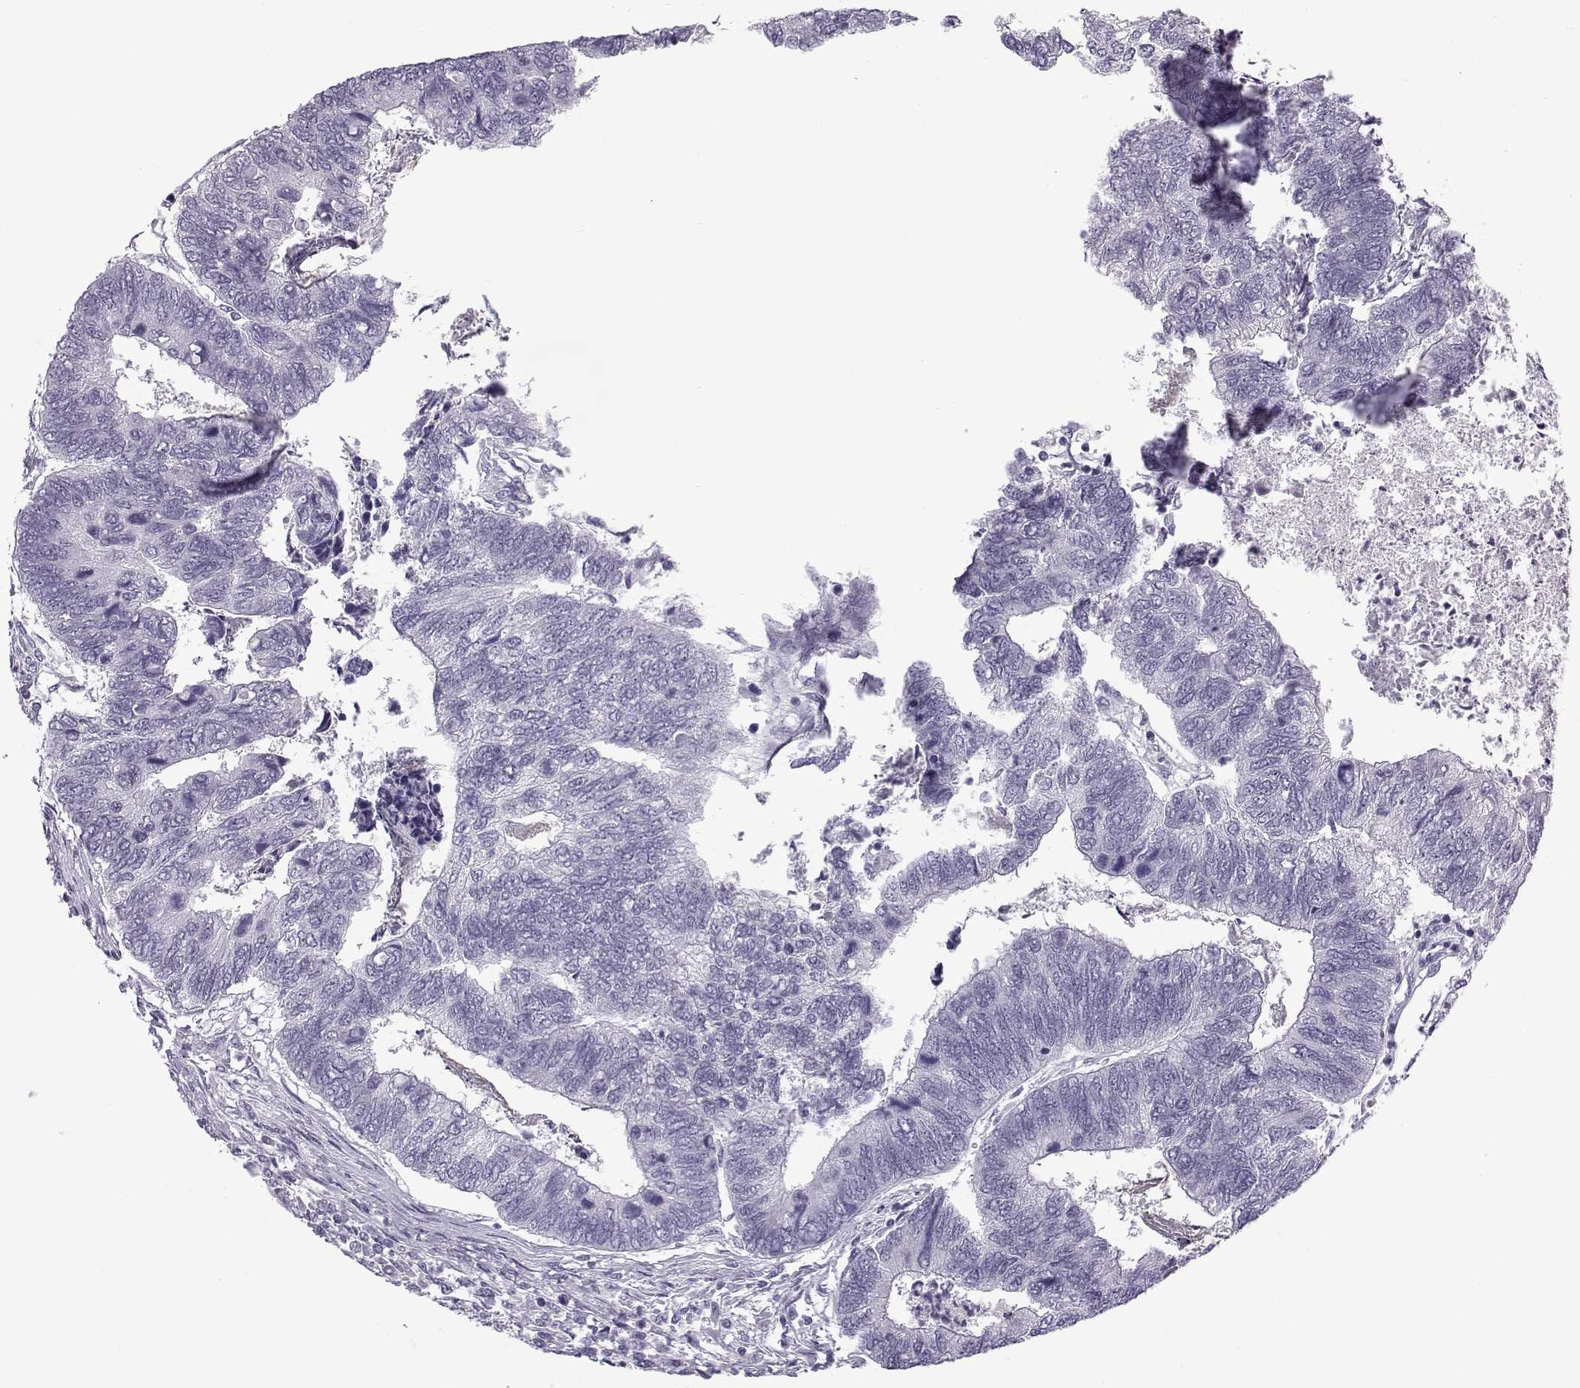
{"staining": {"intensity": "negative", "quantity": "none", "location": "none"}, "tissue": "colorectal cancer", "cell_type": "Tumor cells", "image_type": "cancer", "snomed": [{"axis": "morphology", "description": "Adenocarcinoma, NOS"}, {"axis": "topography", "description": "Colon"}], "caption": "IHC histopathology image of human colorectal cancer stained for a protein (brown), which demonstrates no positivity in tumor cells.", "gene": "OIP5", "patient": {"sex": "female", "age": 67}}